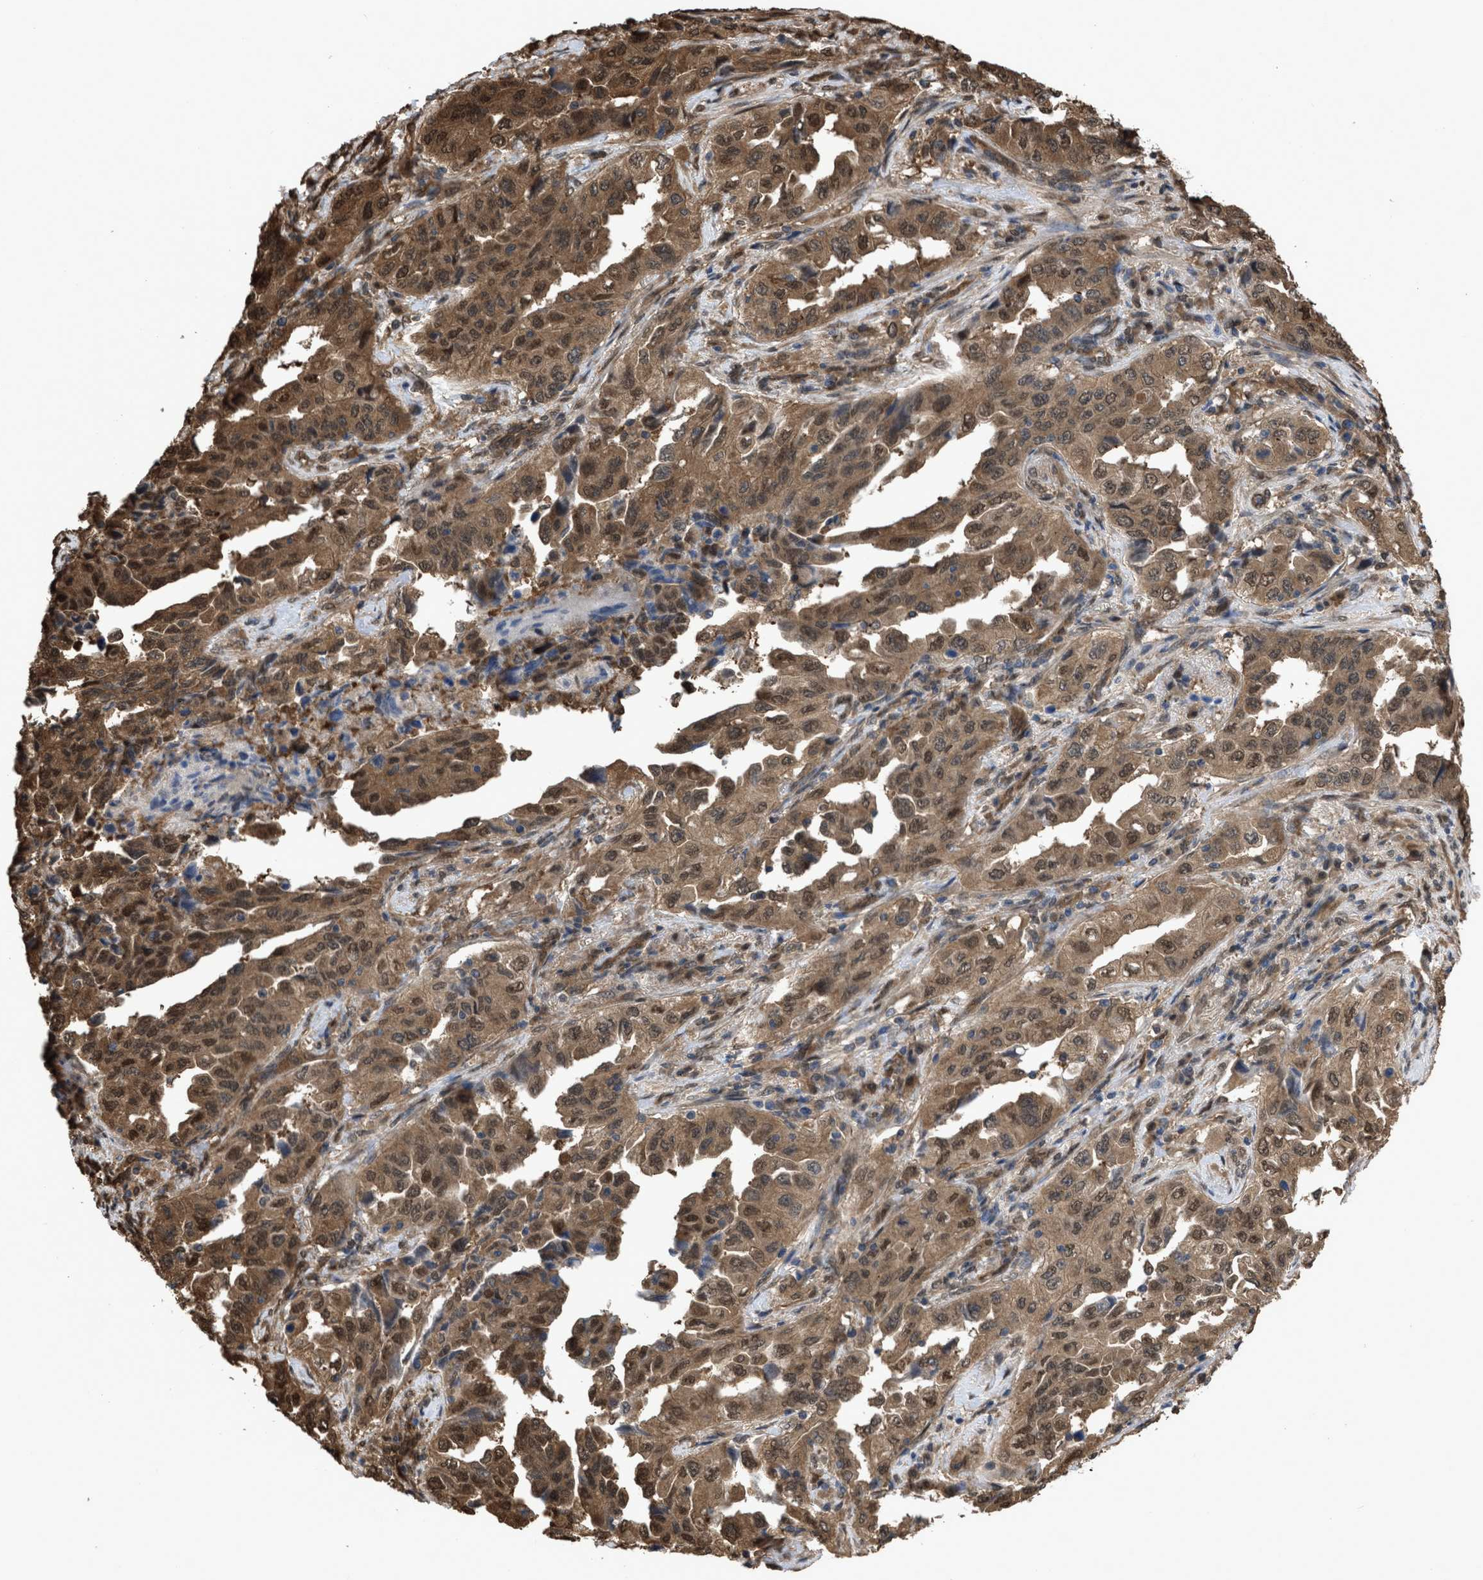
{"staining": {"intensity": "moderate", "quantity": ">75%", "location": "cytoplasmic/membranous,nuclear"}, "tissue": "lung cancer", "cell_type": "Tumor cells", "image_type": "cancer", "snomed": [{"axis": "morphology", "description": "Adenocarcinoma, NOS"}, {"axis": "topography", "description": "Lung"}], "caption": "DAB (3,3'-diaminobenzidine) immunohistochemical staining of human adenocarcinoma (lung) exhibits moderate cytoplasmic/membranous and nuclear protein staining in approximately >75% of tumor cells.", "gene": "YWHAG", "patient": {"sex": "female", "age": 51}}